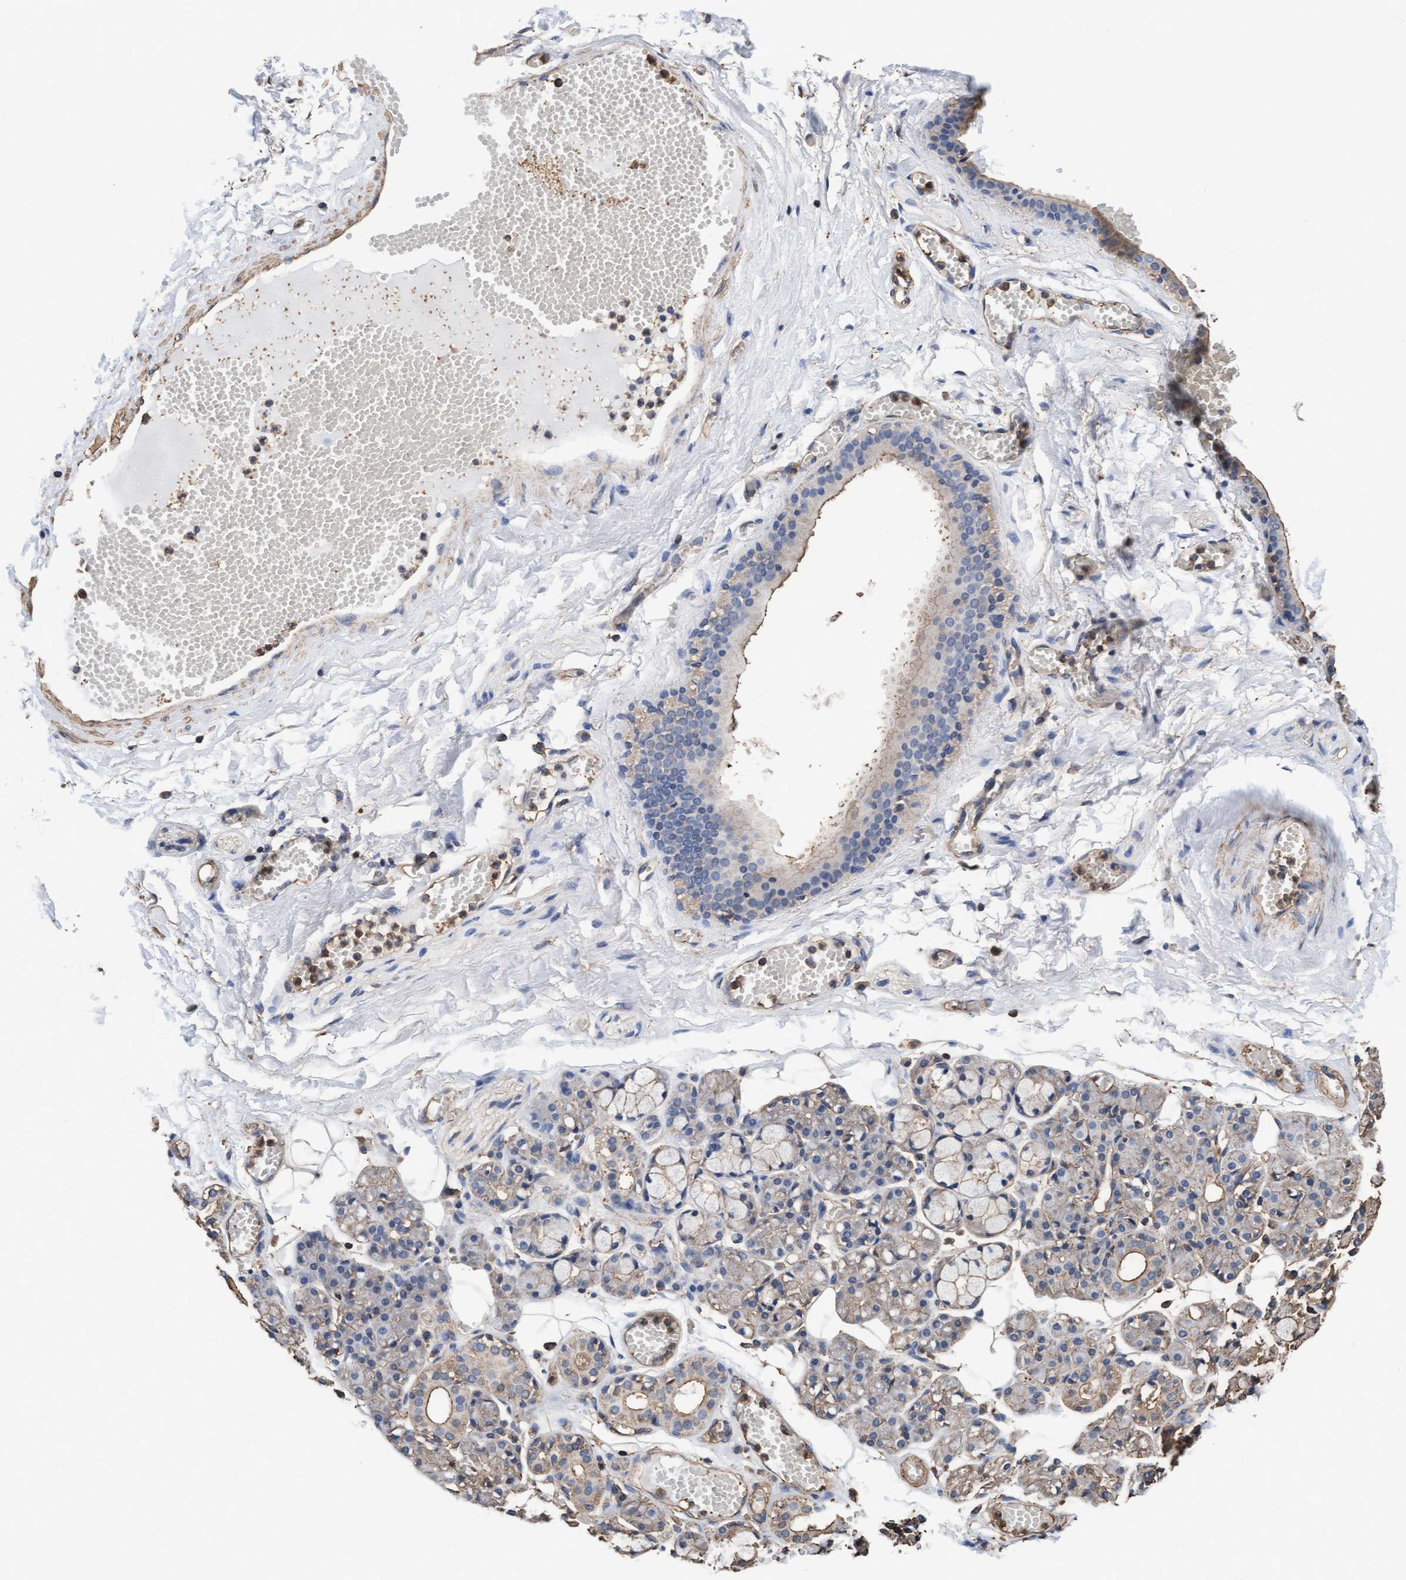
{"staining": {"intensity": "moderate", "quantity": "<25%", "location": "cytoplasmic/membranous"}, "tissue": "salivary gland", "cell_type": "Glandular cells", "image_type": "normal", "snomed": [{"axis": "morphology", "description": "Normal tissue, NOS"}, {"axis": "topography", "description": "Salivary gland"}], "caption": "A low amount of moderate cytoplasmic/membranous expression is appreciated in approximately <25% of glandular cells in benign salivary gland. The protein is shown in brown color, while the nuclei are stained blue.", "gene": "GRHPR", "patient": {"sex": "male", "age": 63}}